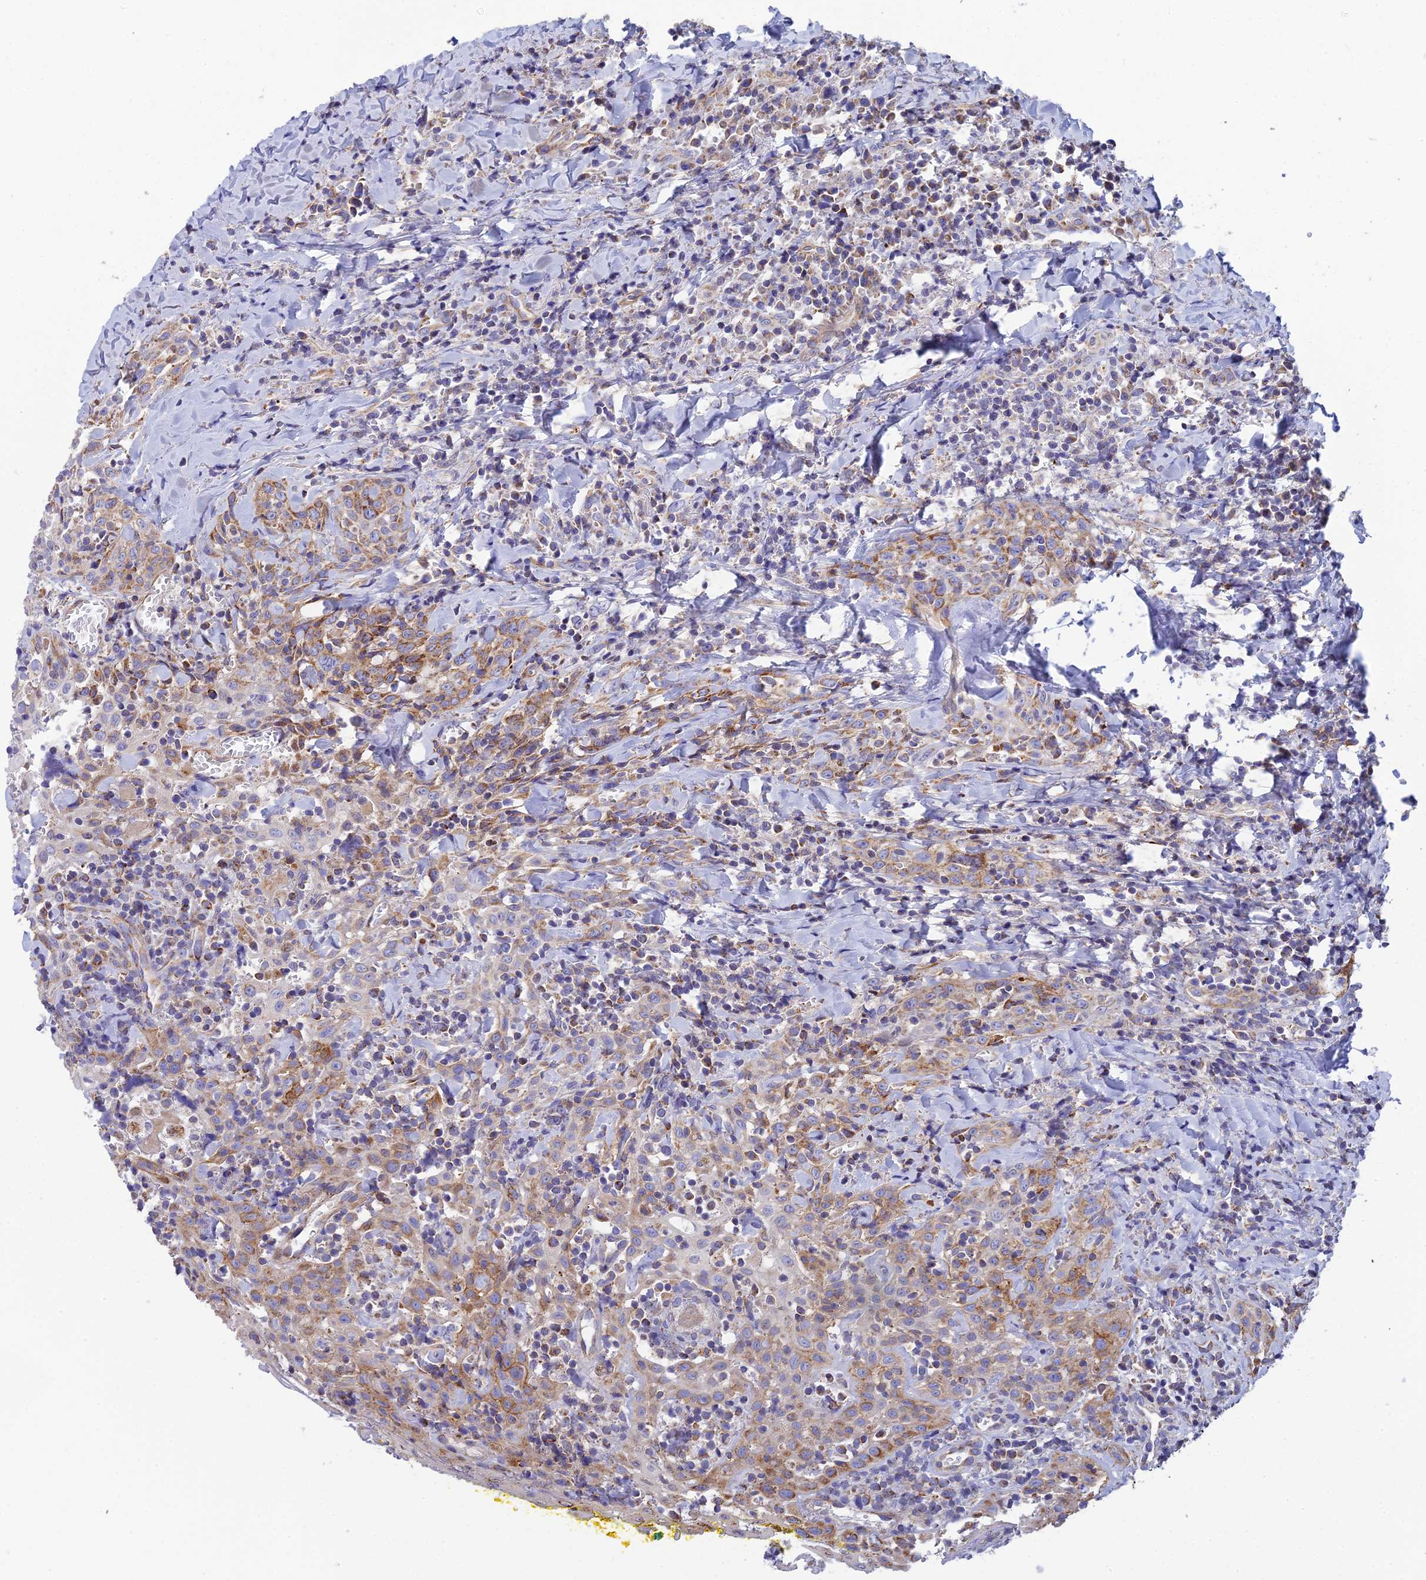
{"staining": {"intensity": "moderate", "quantity": "25%-75%", "location": "cytoplasmic/membranous"}, "tissue": "head and neck cancer", "cell_type": "Tumor cells", "image_type": "cancer", "snomed": [{"axis": "morphology", "description": "Squamous cell carcinoma, NOS"}, {"axis": "topography", "description": "Head-Neck"}], "caption": "Immunohistochemical staining of head and neck squamous cell carcinoma reveals medium levels of moderate cytoplasmic/membranous protein staining in approximately 25%-75% of tumor cells.", "gene": "CSPG4", "patient": {"sex": "female", "age": 70}}